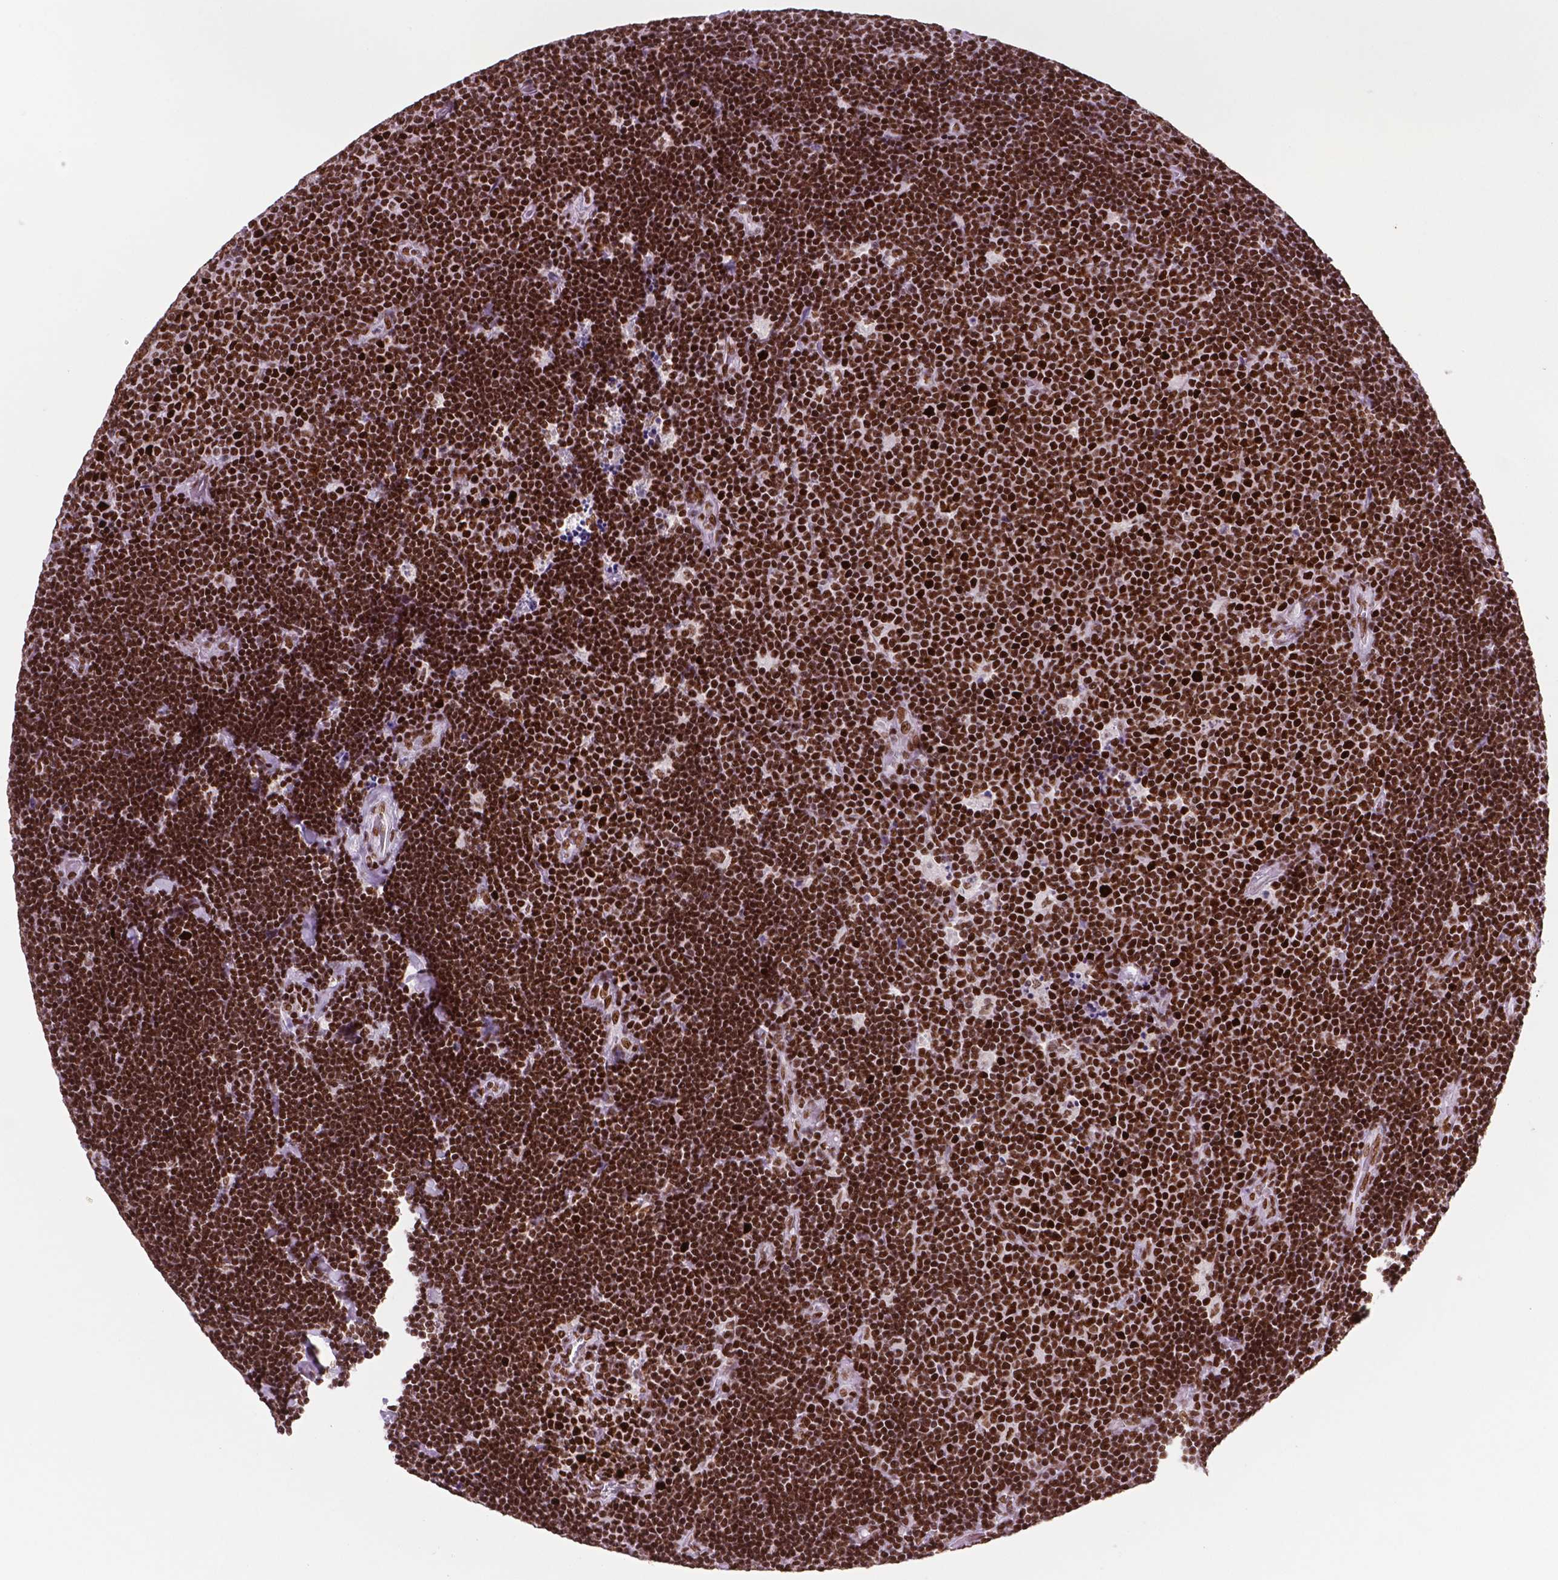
{"staining": {"intensity": "strong", "quantity": ">75%", "location": "nuclear"}, "tissue": "lymphoma", "cell_type": "Tumor cells", "image_type": "cancer", "snomed": [{"axis": "morphology", "description": "Malignant lymphoma, non-Hodgkin's type, Low grade"}, {"axis": "topography", "description": "Brain"}], "caption": "IHC micrograph of neoplastic tissue: lymphoma stained using immunohistochemistry (IHC) shows high levels of strong protein expression localized specifically in the nuclear of tumor cells, appearing as a nuclear brown color.", "gene": "MSH6", "patient": {"sex": "female", "age": 66}}